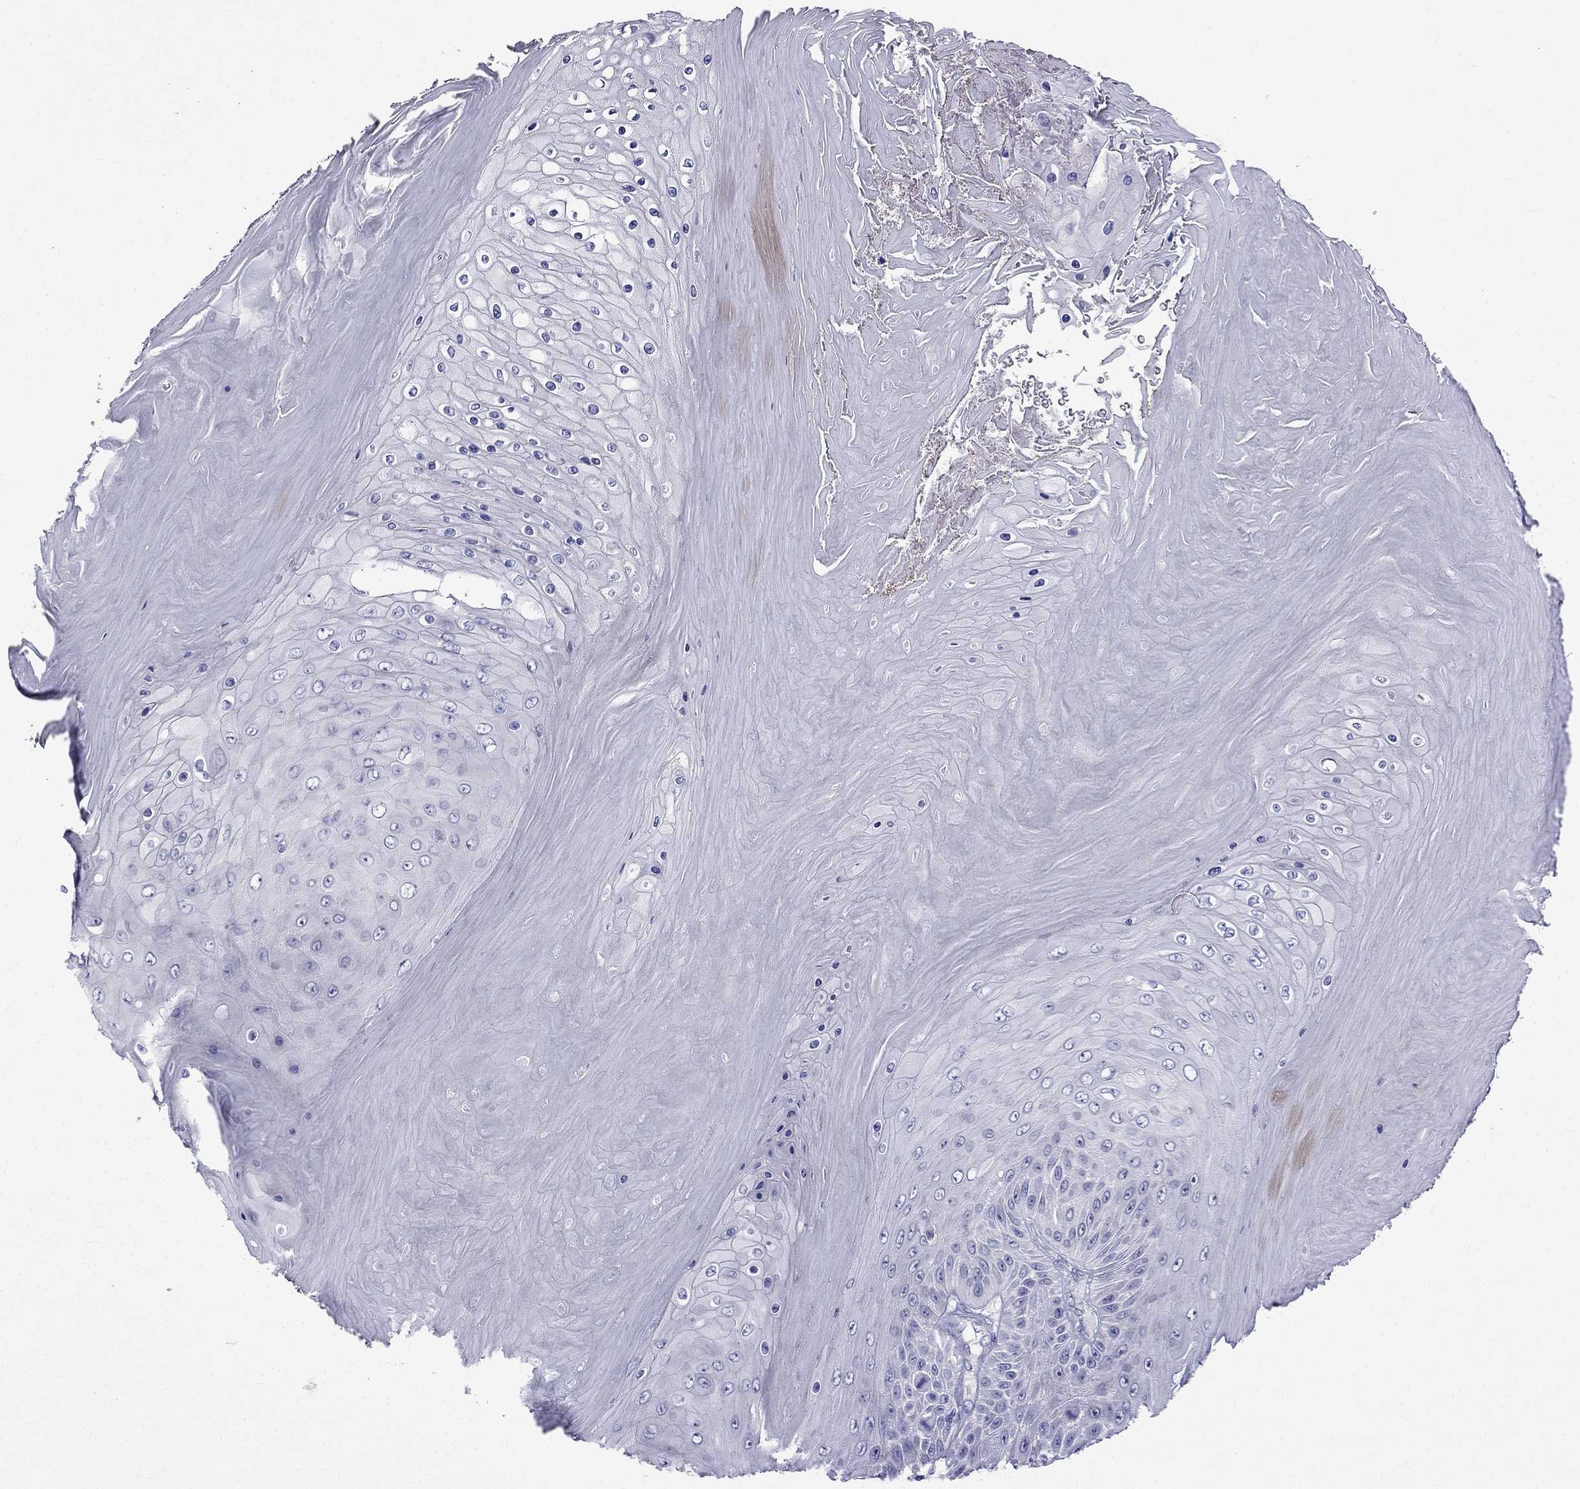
{"staining": {"intensity": "negative", "quantity": "none", "location": "none"}, "tissue": "skin cancer", "cell_type": "Tumor cells", "image_type": "cancer", "snomed": [{"axis": "morphology", "description": "Squamous cell carcinoma, NOS"}, {"axis": "topography", "description": "Skin"}], "caption": "High magnification brightfield microscopy of skin cancer (squamous cell carcinoma) stained with DAB (3,3'-diaminobenzidine) (brown) and counterstained with hematoxylin (blue): tumor cells show no significant staining.", "gene": "PATE1", "patient": {"sex": "male", "age": 62}}